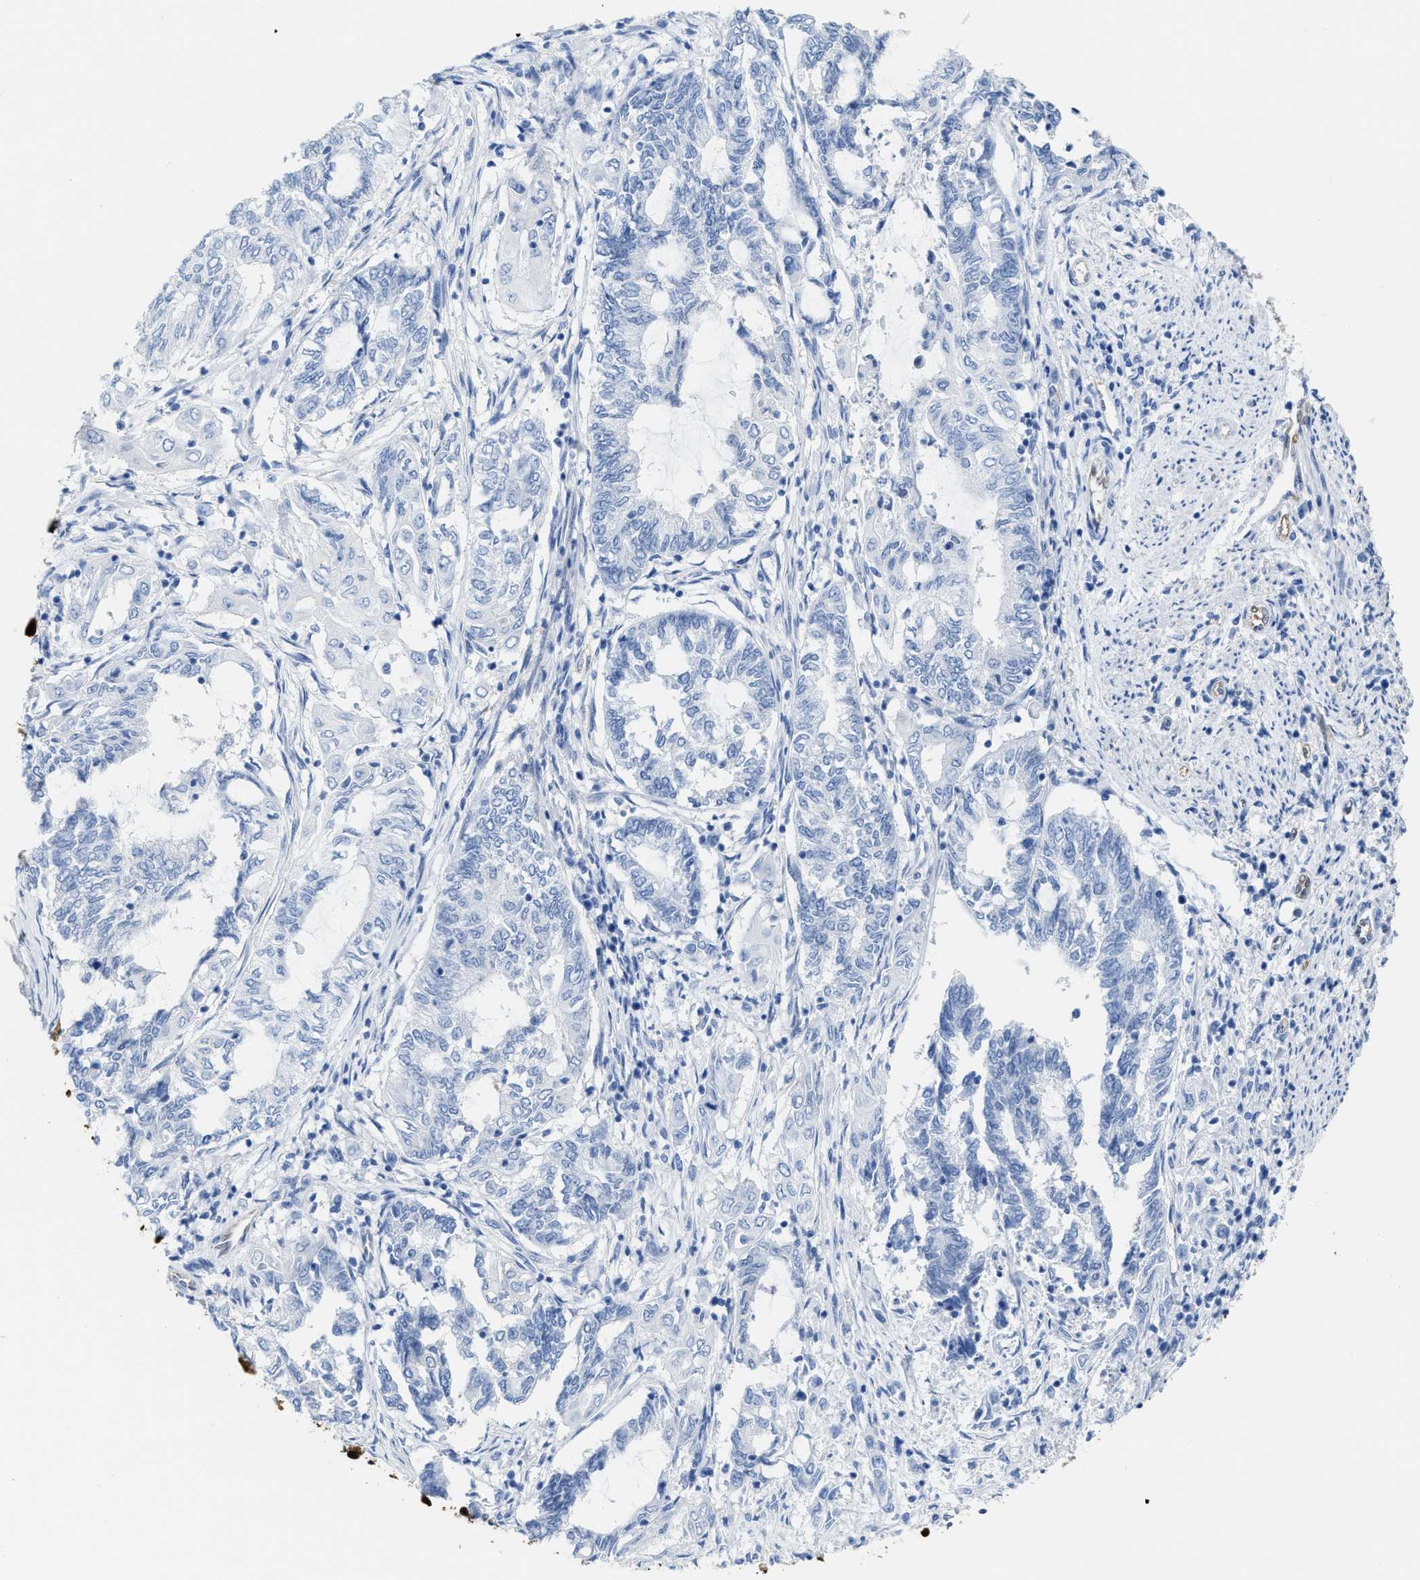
{"staining": {"intensity": "negative", "quantity": "none", "location": "none"}, "tissue": "endometrial cancer", "cell_type": "Tumor cells", "image_type": "cancer", "snomed": [{"axis": "morphology", "description": "Adenocarcinoma, NOS"}, {"axis": "topography", "description": "Uterus"}, {"axis": "topography", "description": "Endometrium"}], "caption": "The immunohistochemistry micrograph has no significant expression in tumor cells of endometrial adenocarcinoma tissue.", "gene": "ASS1", "patient": {"sex": "female", "age": 70}}